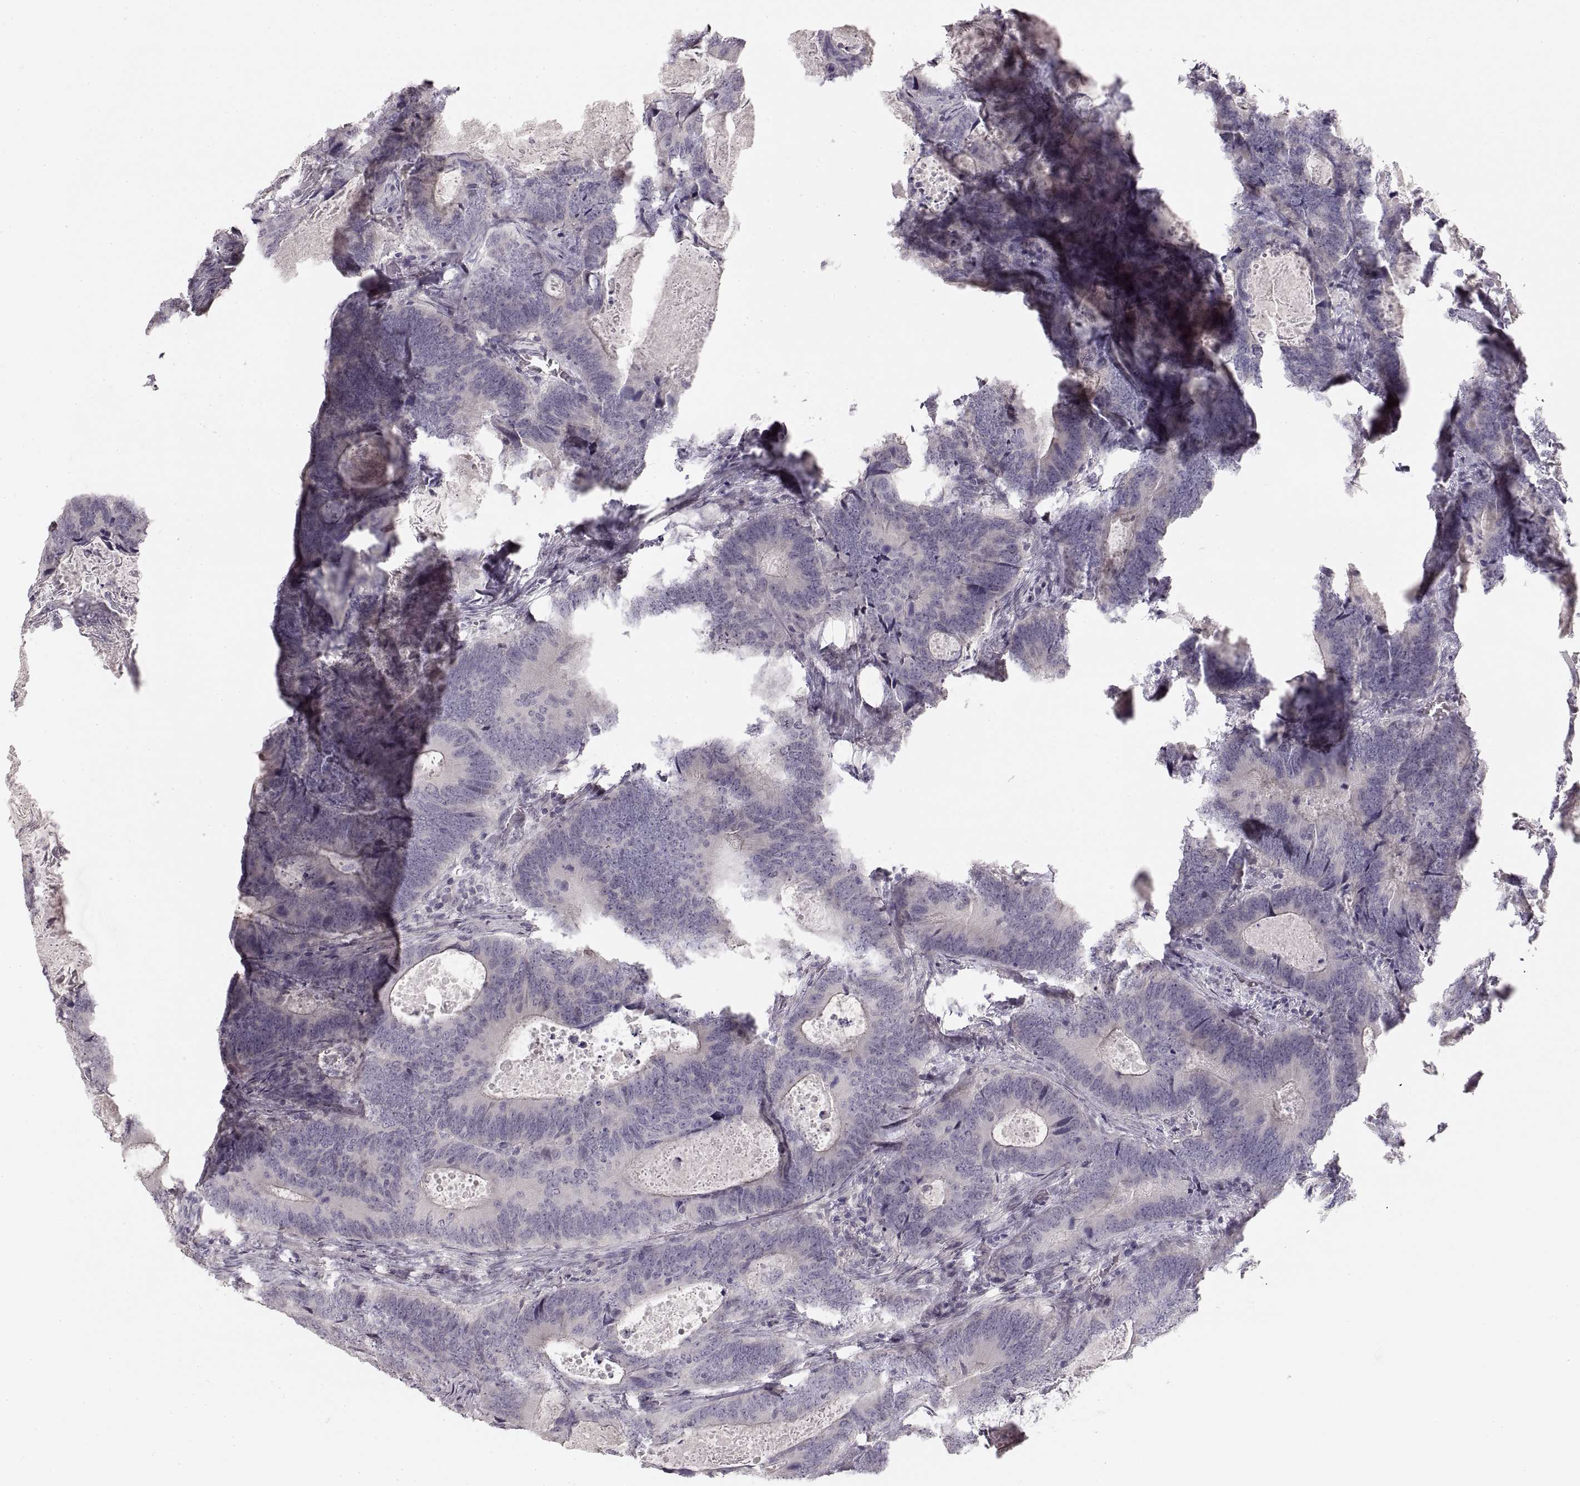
{"staining": {"intensity": "negative", "quantity": "none", "location": "none"}, "tissue": "colorectal cancer", "cell_type": "Tumor cells", "image_type": "cancer", "snomed": [{"axis": "morphology", "description": "Adenocarcinoma, NOS"}, {"axis": "topography", "description": "Colon"}], "caption": "The image reveals no staining of tumor cells in colorectal cancer.", "gene": "PCSK2", "patient": {"sex": "female", "age": 82}}